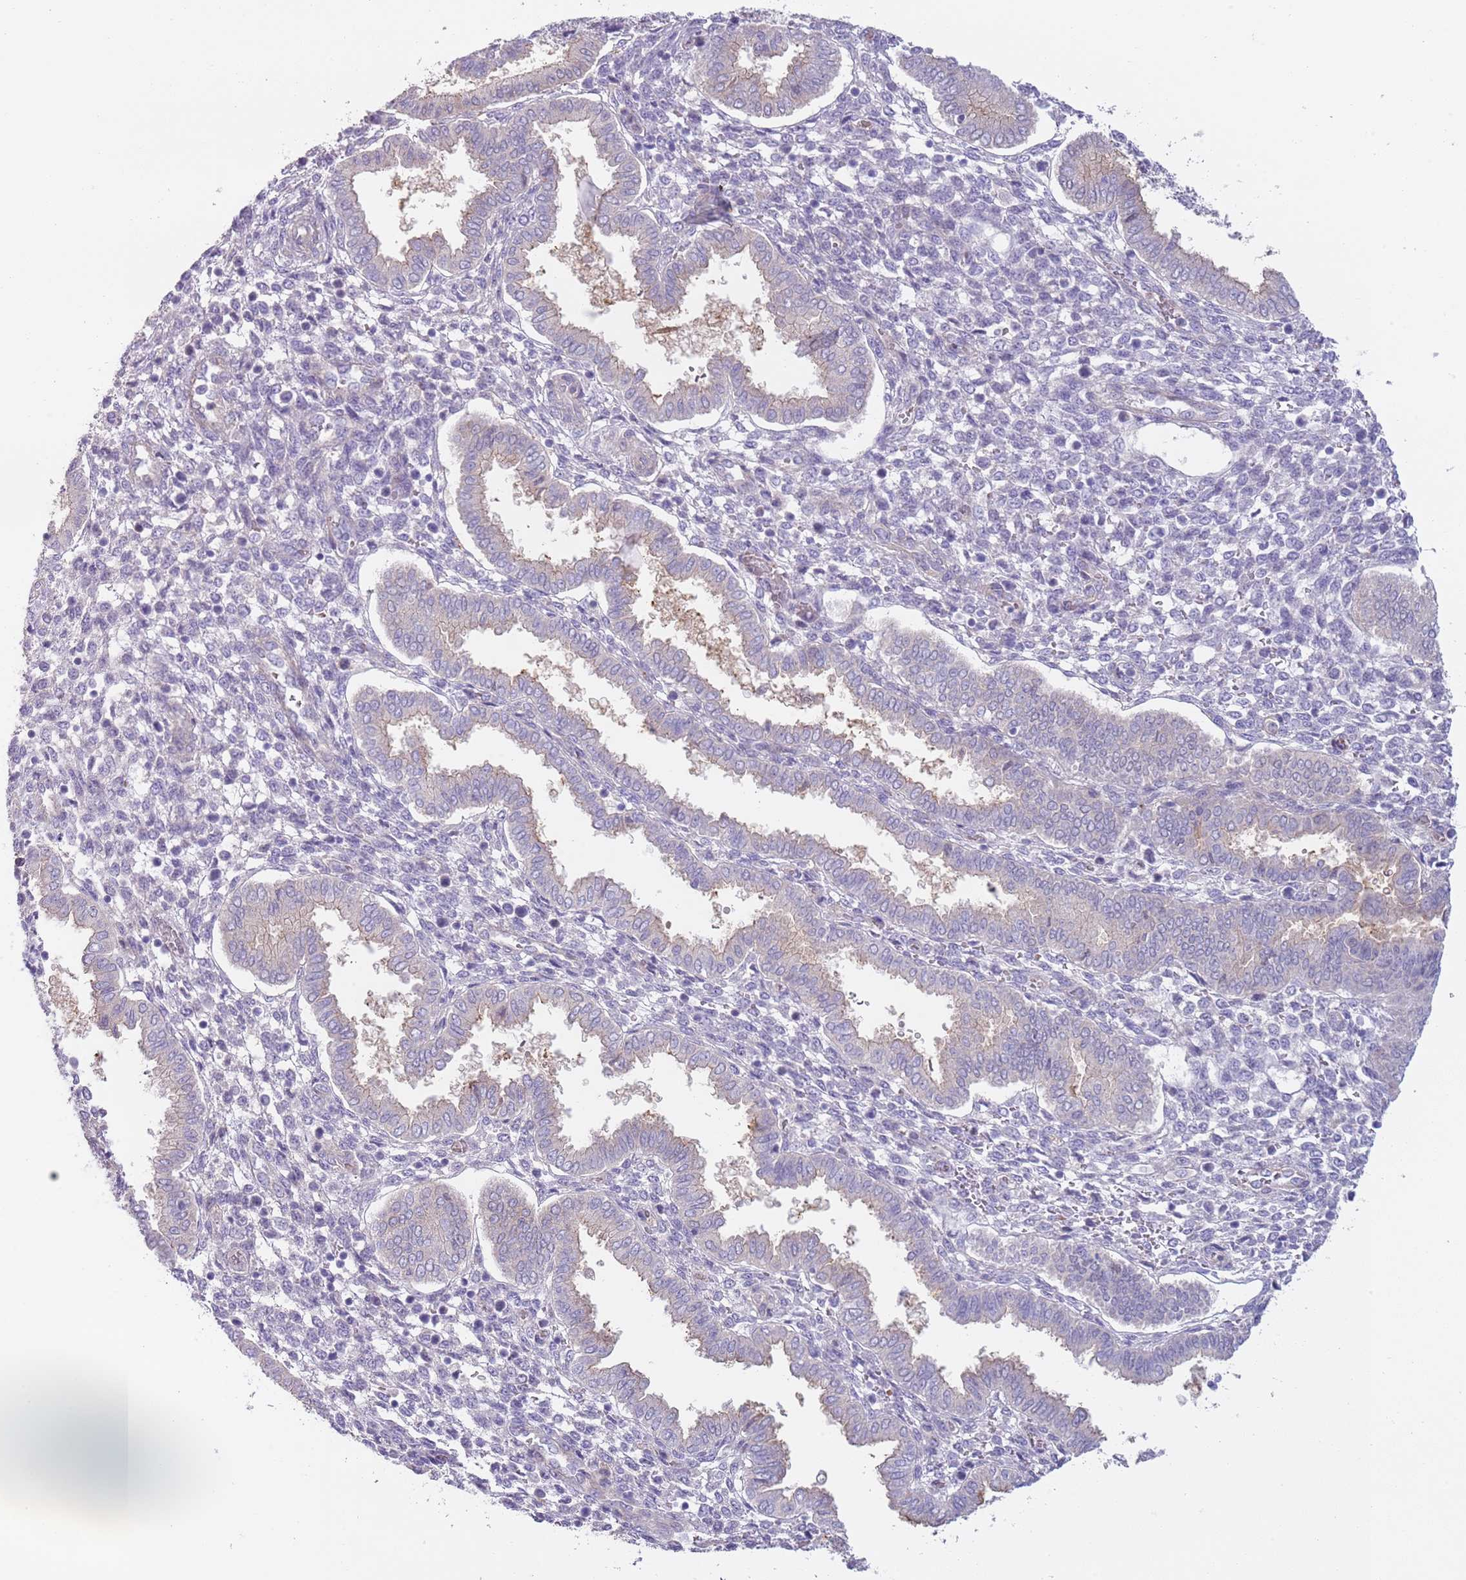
{"staining": {"intensity": "negative", "quantity": "none", "location": "none"}, "tissue": "endometrium", "cell_type": "Cells in endometrial stroma", "image_type": "normal", "snomed": [{"axis": "morphology", "description": "Normal tissue, NOS"}, {"axis": "topography", "description": "Endometrium"}], "caption": "A photomicrograph of human endometrium is negative for staining in cells in endometrial stroma. The staining is performed using DAB brown chromogen with nuclei counter-stained in using hematoxylin.", "gene": "TINAGL1", "patient": {"sex": "female", "age": 24}}